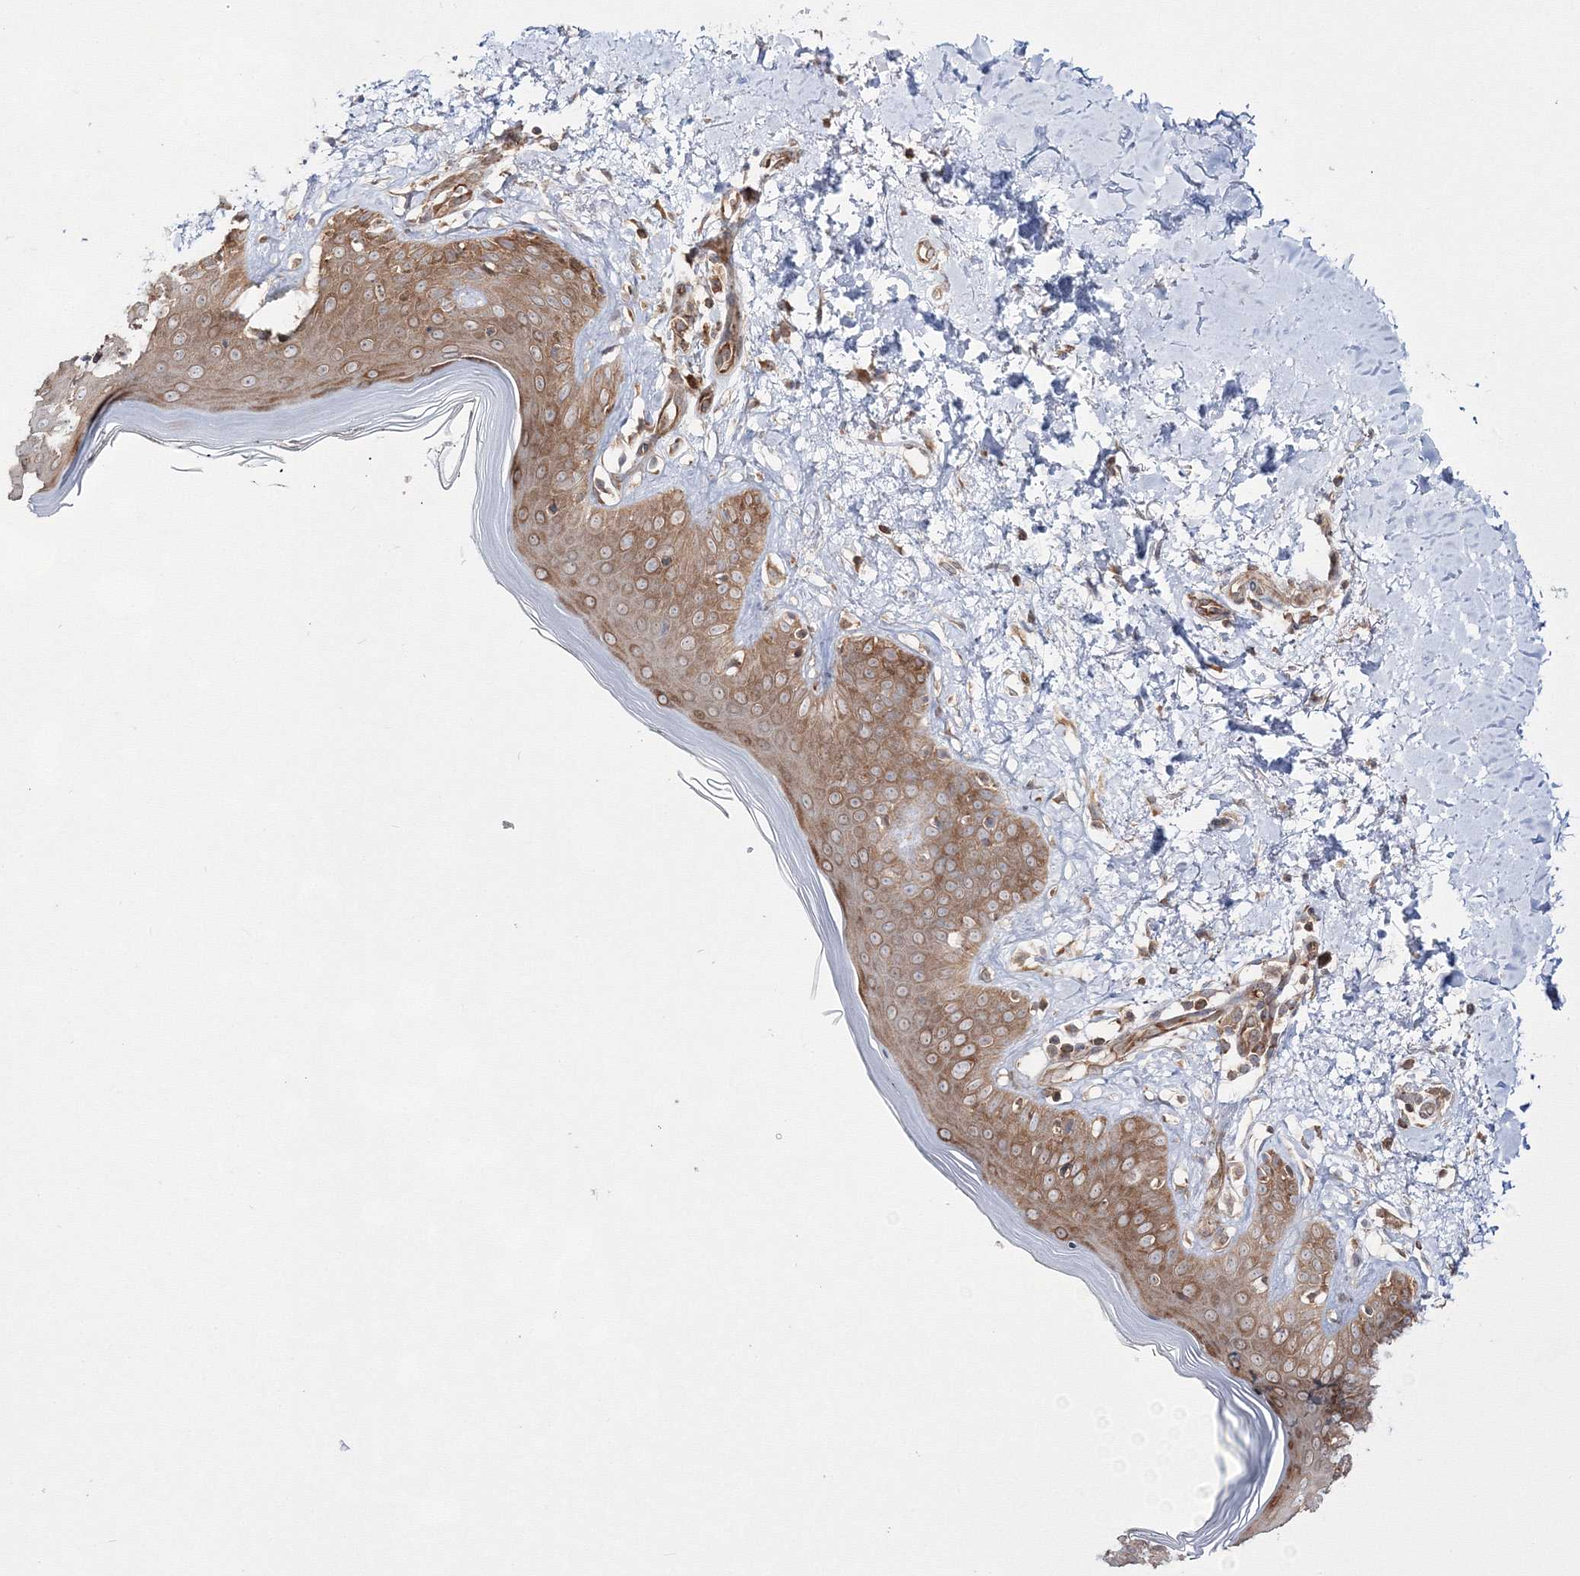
{"staining": {"intensity": "moderate", "quantity": ">75%", "location": "cytoplasmic/membranous"}, "tissue": "skin", "cell_type": "Fibroblasts", "image_type": "normal", "snomed": [{"axis": "morphology", "description": "Normal tissue, NOS"}, {"axis": "topography", "description": "Skin"}], "caption": "This is a micrograph of immunohistochemistry (IHC) staining of normal skin, which shows moderate expression in the cytoplasmic/membranous of fibroblasts.", "gene": "HARS1", "patient": {"sex": "female", "age": 64}}